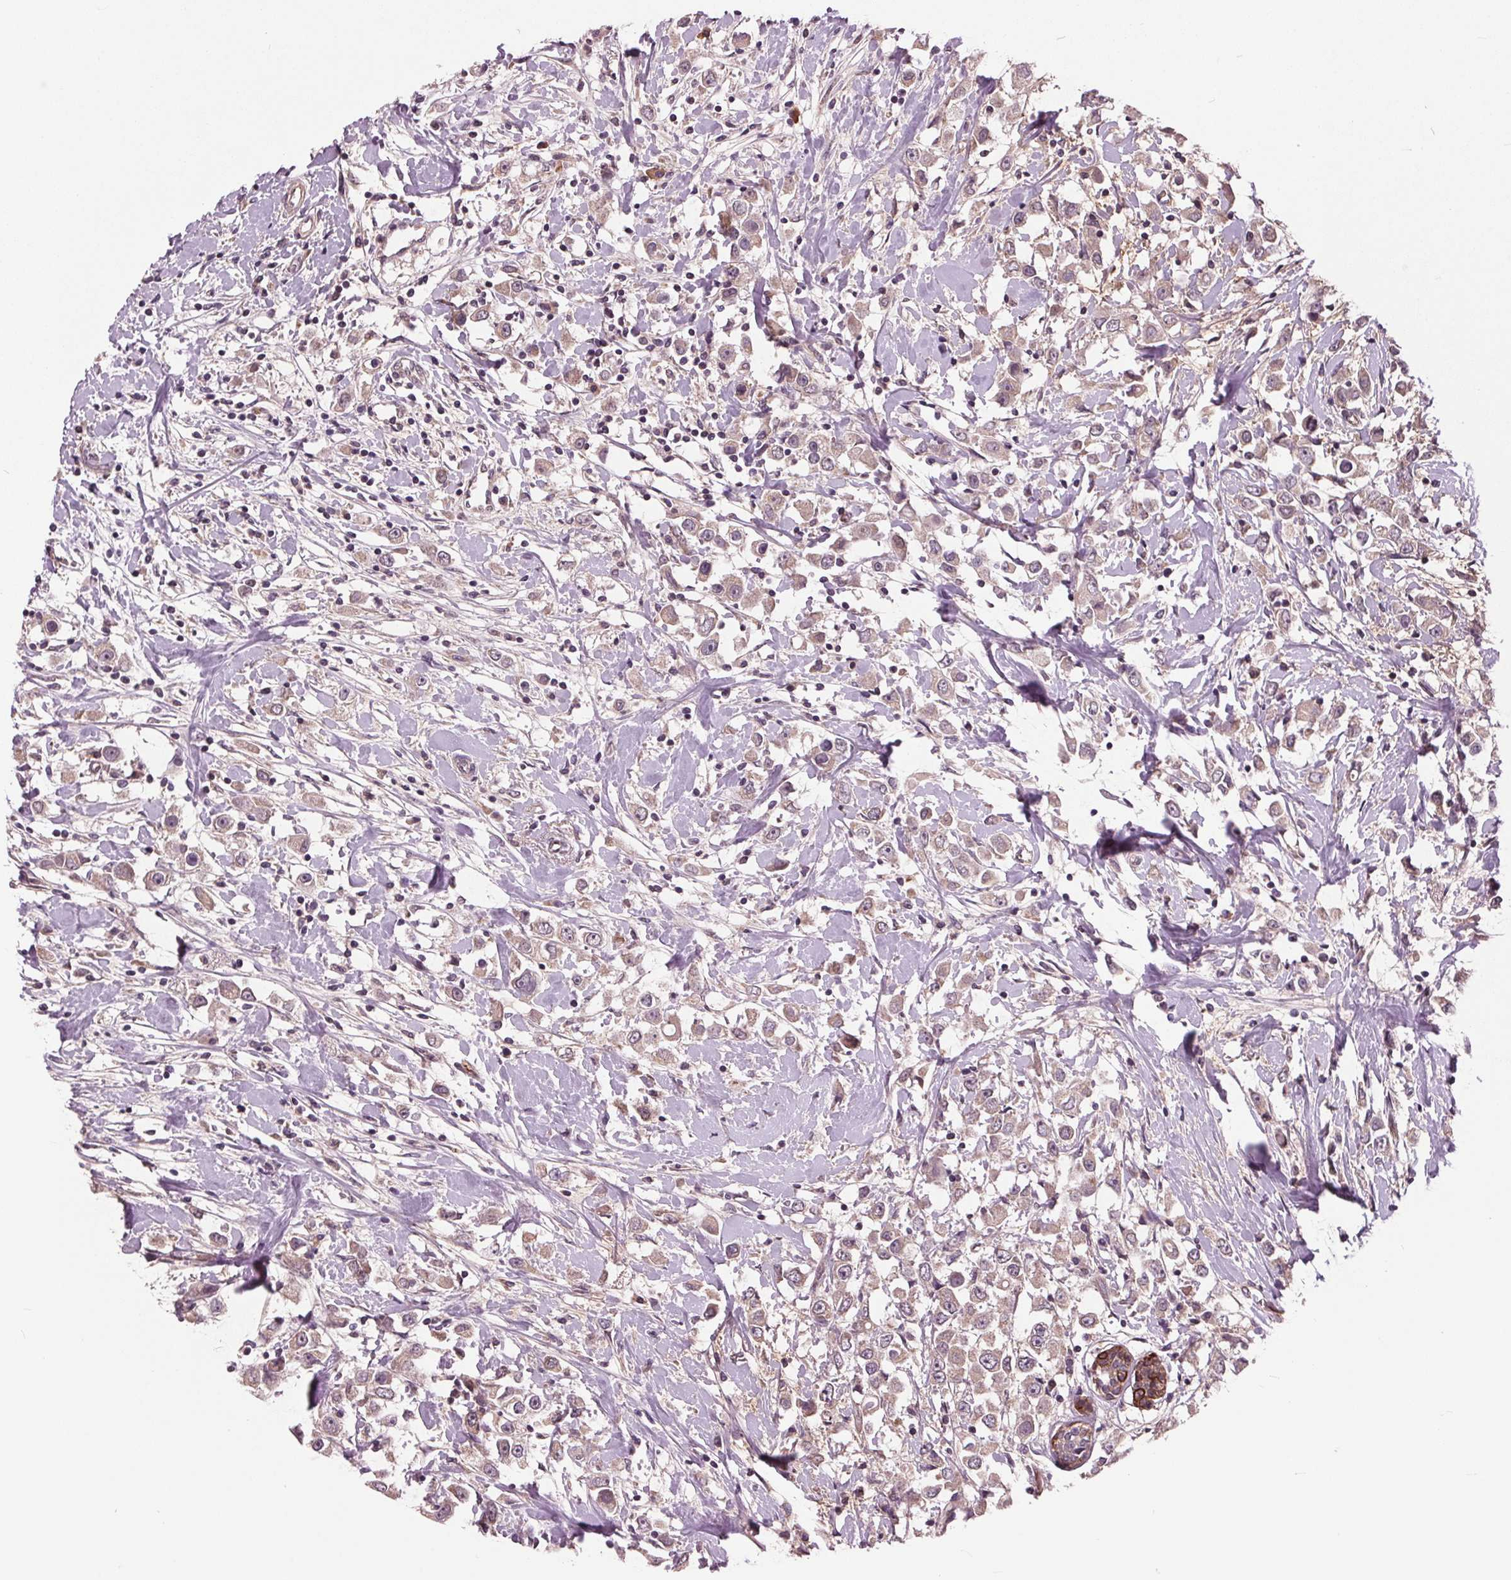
{"staining": {"intensity": "moderate", "quantity": "25%-75%", "location": "cytoplasmic/membranous"}, "tissue": "breast cancer", "cell_type": "Tumor cells", "image_type": "cancer", "snomed": [{"axis": "morphology", "description": "Duct carcinoma"}, {"axis": "topography", "description": "Breast"}], "caption": "The image shows staining of breast intraductal carcinoma, revealing moderate cytoplasmic/membranous protein expression (brown color) within tumor cells.", "gene": "MAPK8", "patient": {"sex": "female", "age": 61}}